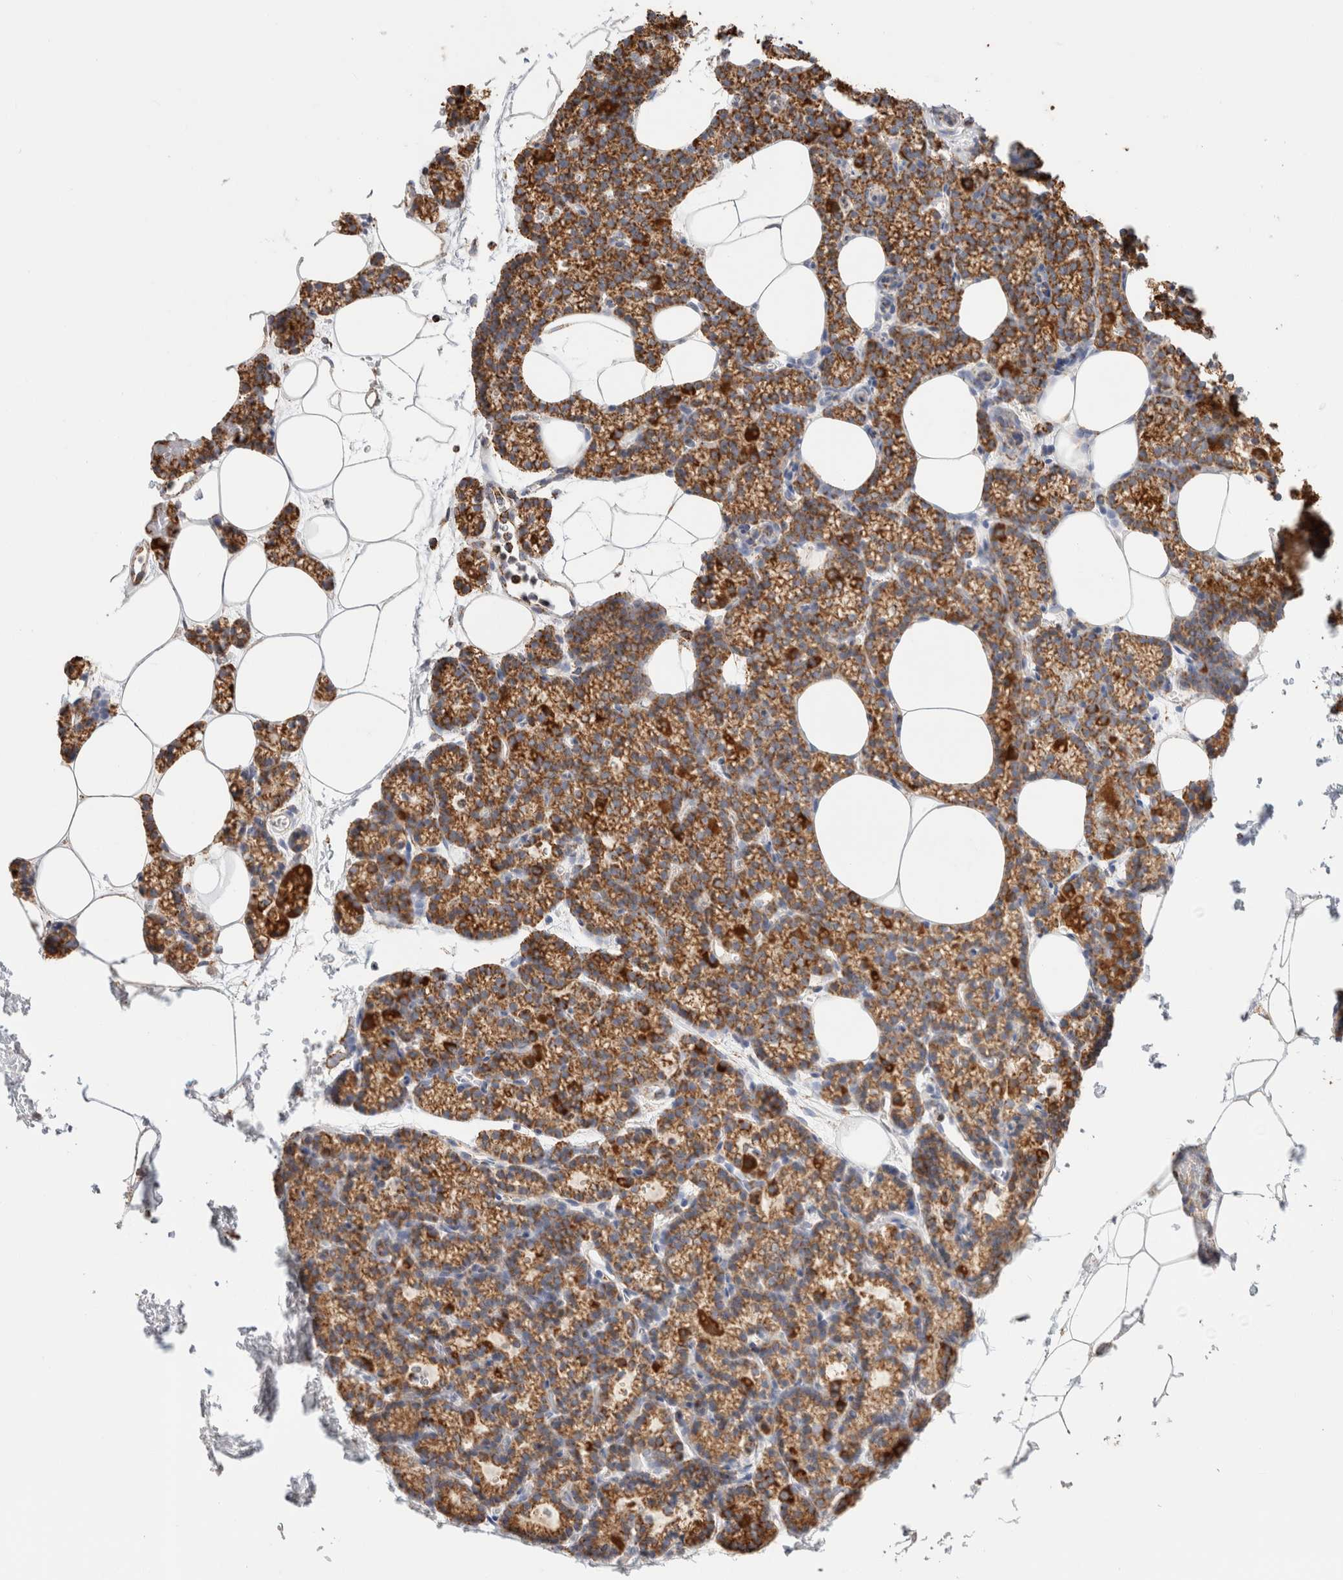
{"staining": {"intensity": "moderate", "quantity": ">75%", "location": "cytoplasmic/membranous"}, "tissue": "parathyroid gland", "cell_type": "Glandular cells", "image_type": "normal", "snomed": [{"axis": "morphology", "description": "Normal tissue, NOS"}, {"axis": "topography", "description": "Parathyroid gland"}], "caption": "DAB immunohistochemical staining of benign parathyroid gland displays moderate cytoplasmic/membranous protein expression in approximately >75% of glandular cells. (DAB (3,3'-diaminobenzidine) IHC, brown staining for protein, blue staining for nuclei).", "gene": "C1QBP", "patient": {"sex": "male", "age": 58}}